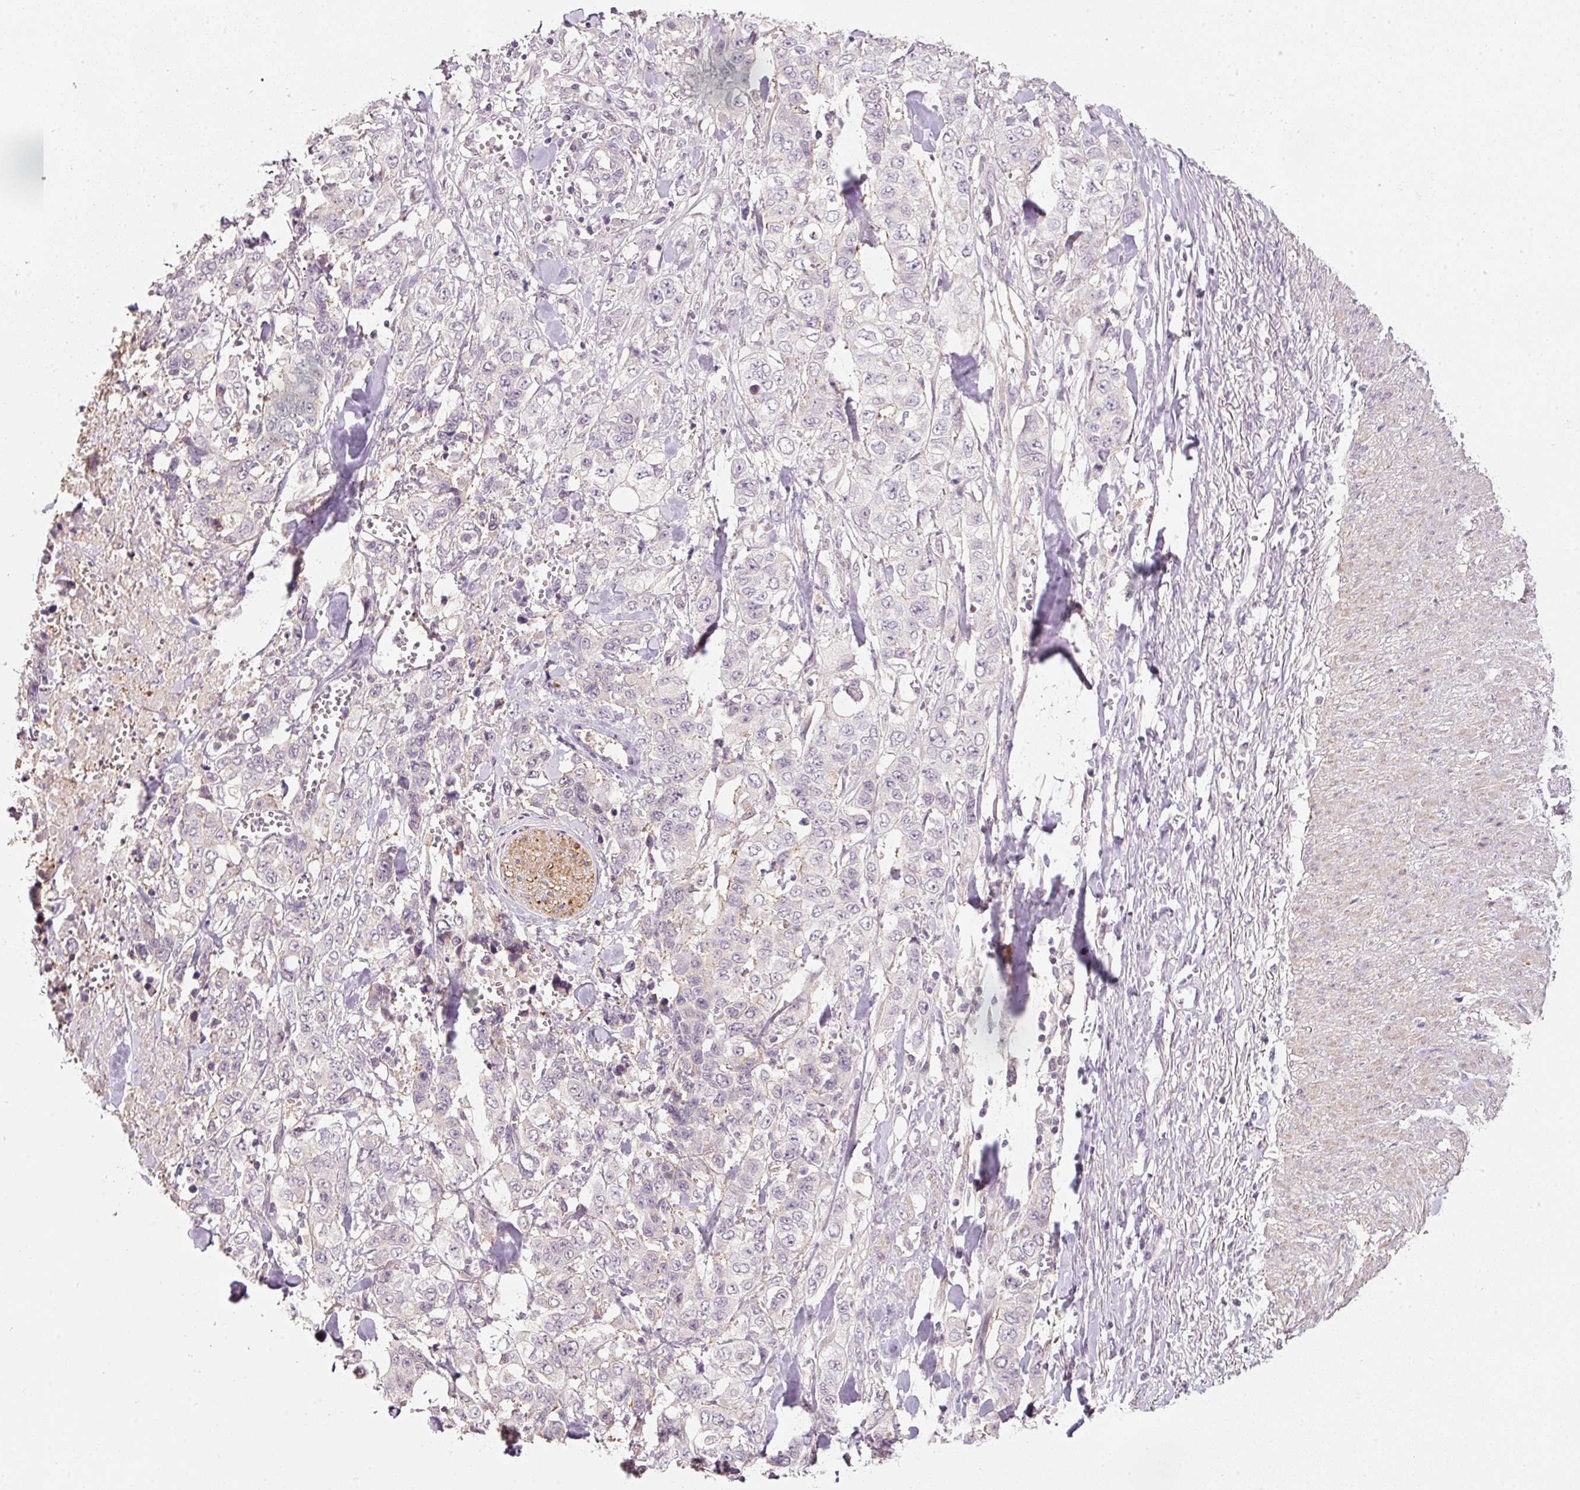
{"staining": {"intensity": "negative", "quantity": "none", "location": "none"}, "tissue": "stomach cancer", "cell_type": "Tumor cells", "image_type": "cancer", "snomed": [{"axis": "morphology", "description": "Adenocarcinoma, NOS"}, {"axis": "topography", "description": "Stomach, upper"}], "caption": "High power microscopy micrograph of an immunohistochemistry (IHC) image of stomach adenocarcinoma, revealing no significant positivity in tumor cells.", "gene": "TIRAP", "patient": {"sex": "male", "age": 62}}